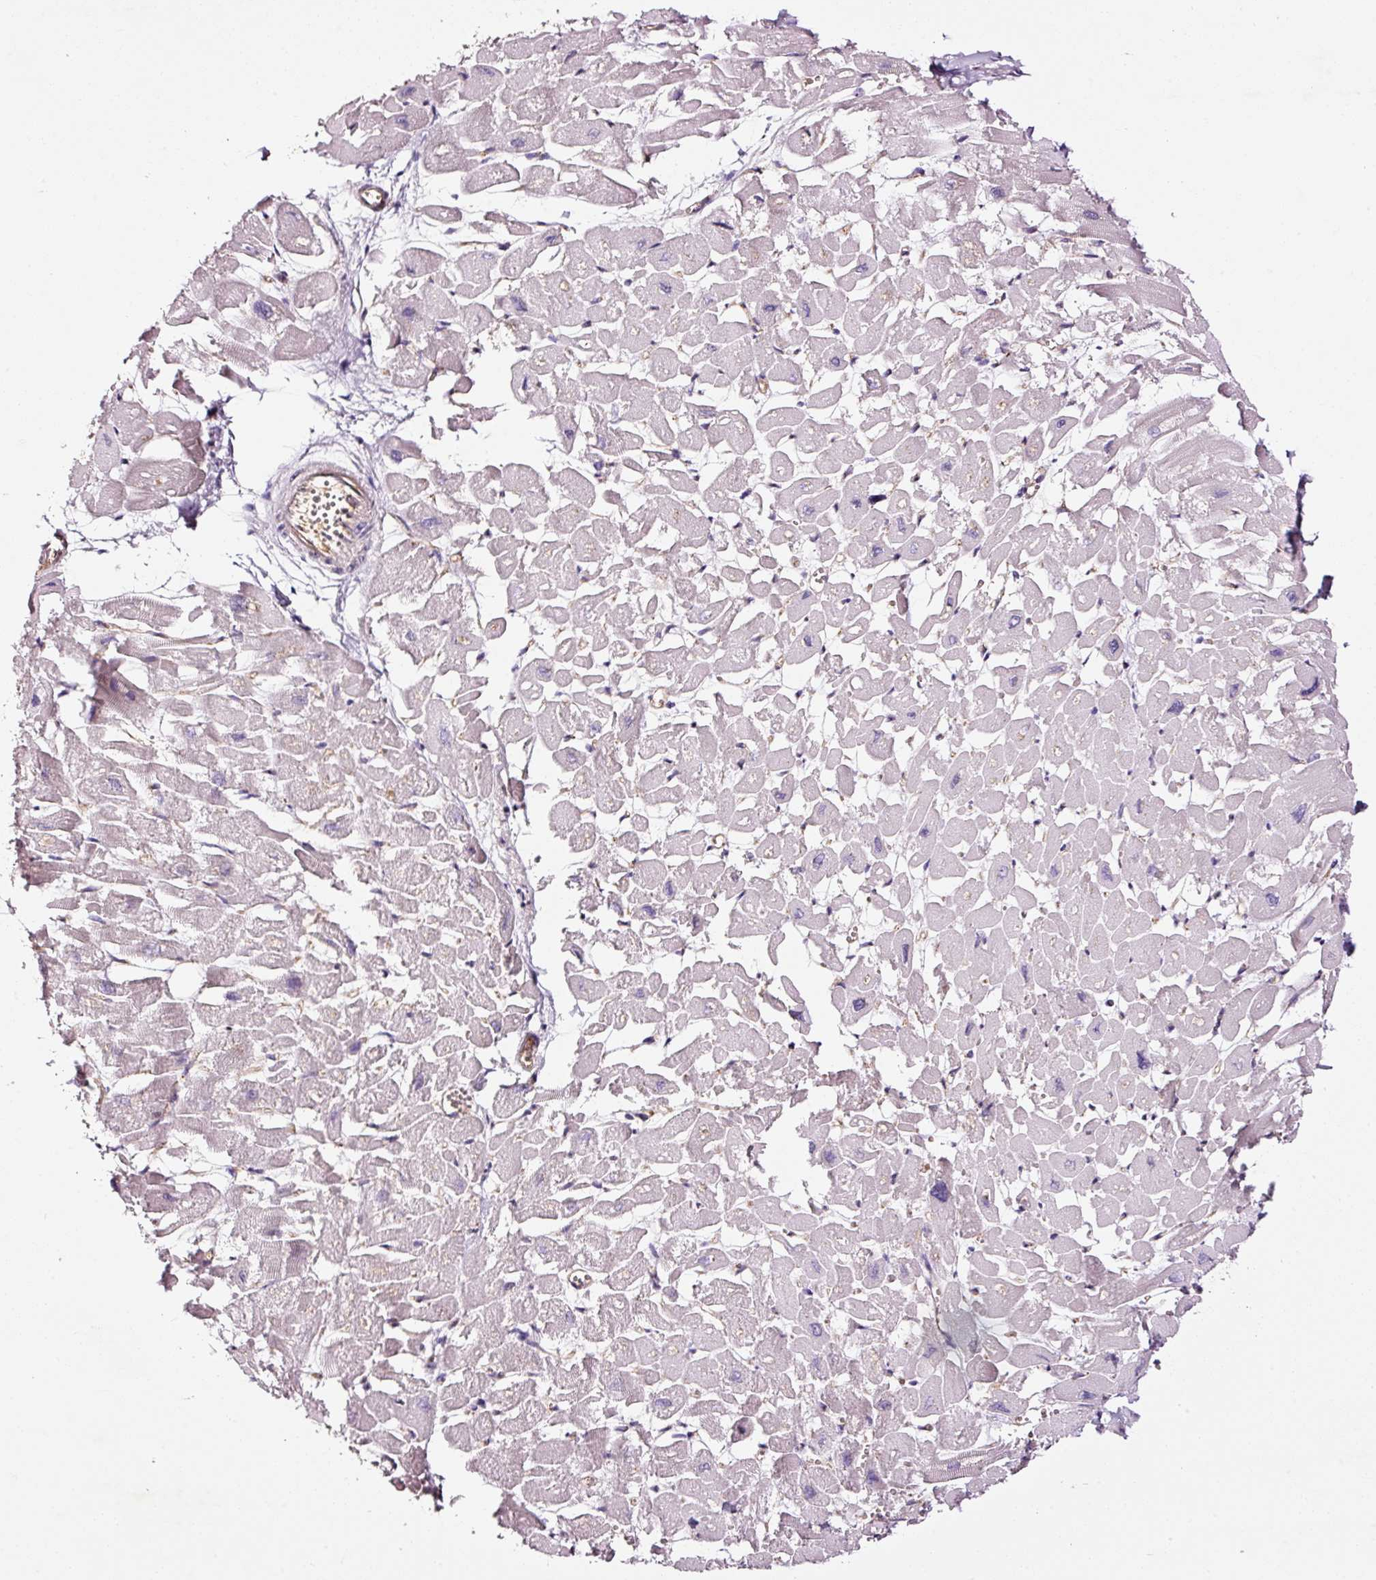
{"staining": {"intensity": "weak", "quantity": "<25%", "location": "cytoplasmic/membranous"}, "tissue": "heart muscle", "cell_type": "Cardiomyocytes", "image_type": "normal", "snomed": [{"axis": "morphology", "description": "Normal tissue, NOS"}, {"axis": "topography", "description": "Heart"}], "caption": "A high-resolution photomicrograph shows IHC staining of unremarkable heart muscle, which shows no significant positivity in cardiomyocytes.", "gene": "ABCB4", "patient": {"sex": "male", "age": 54}}